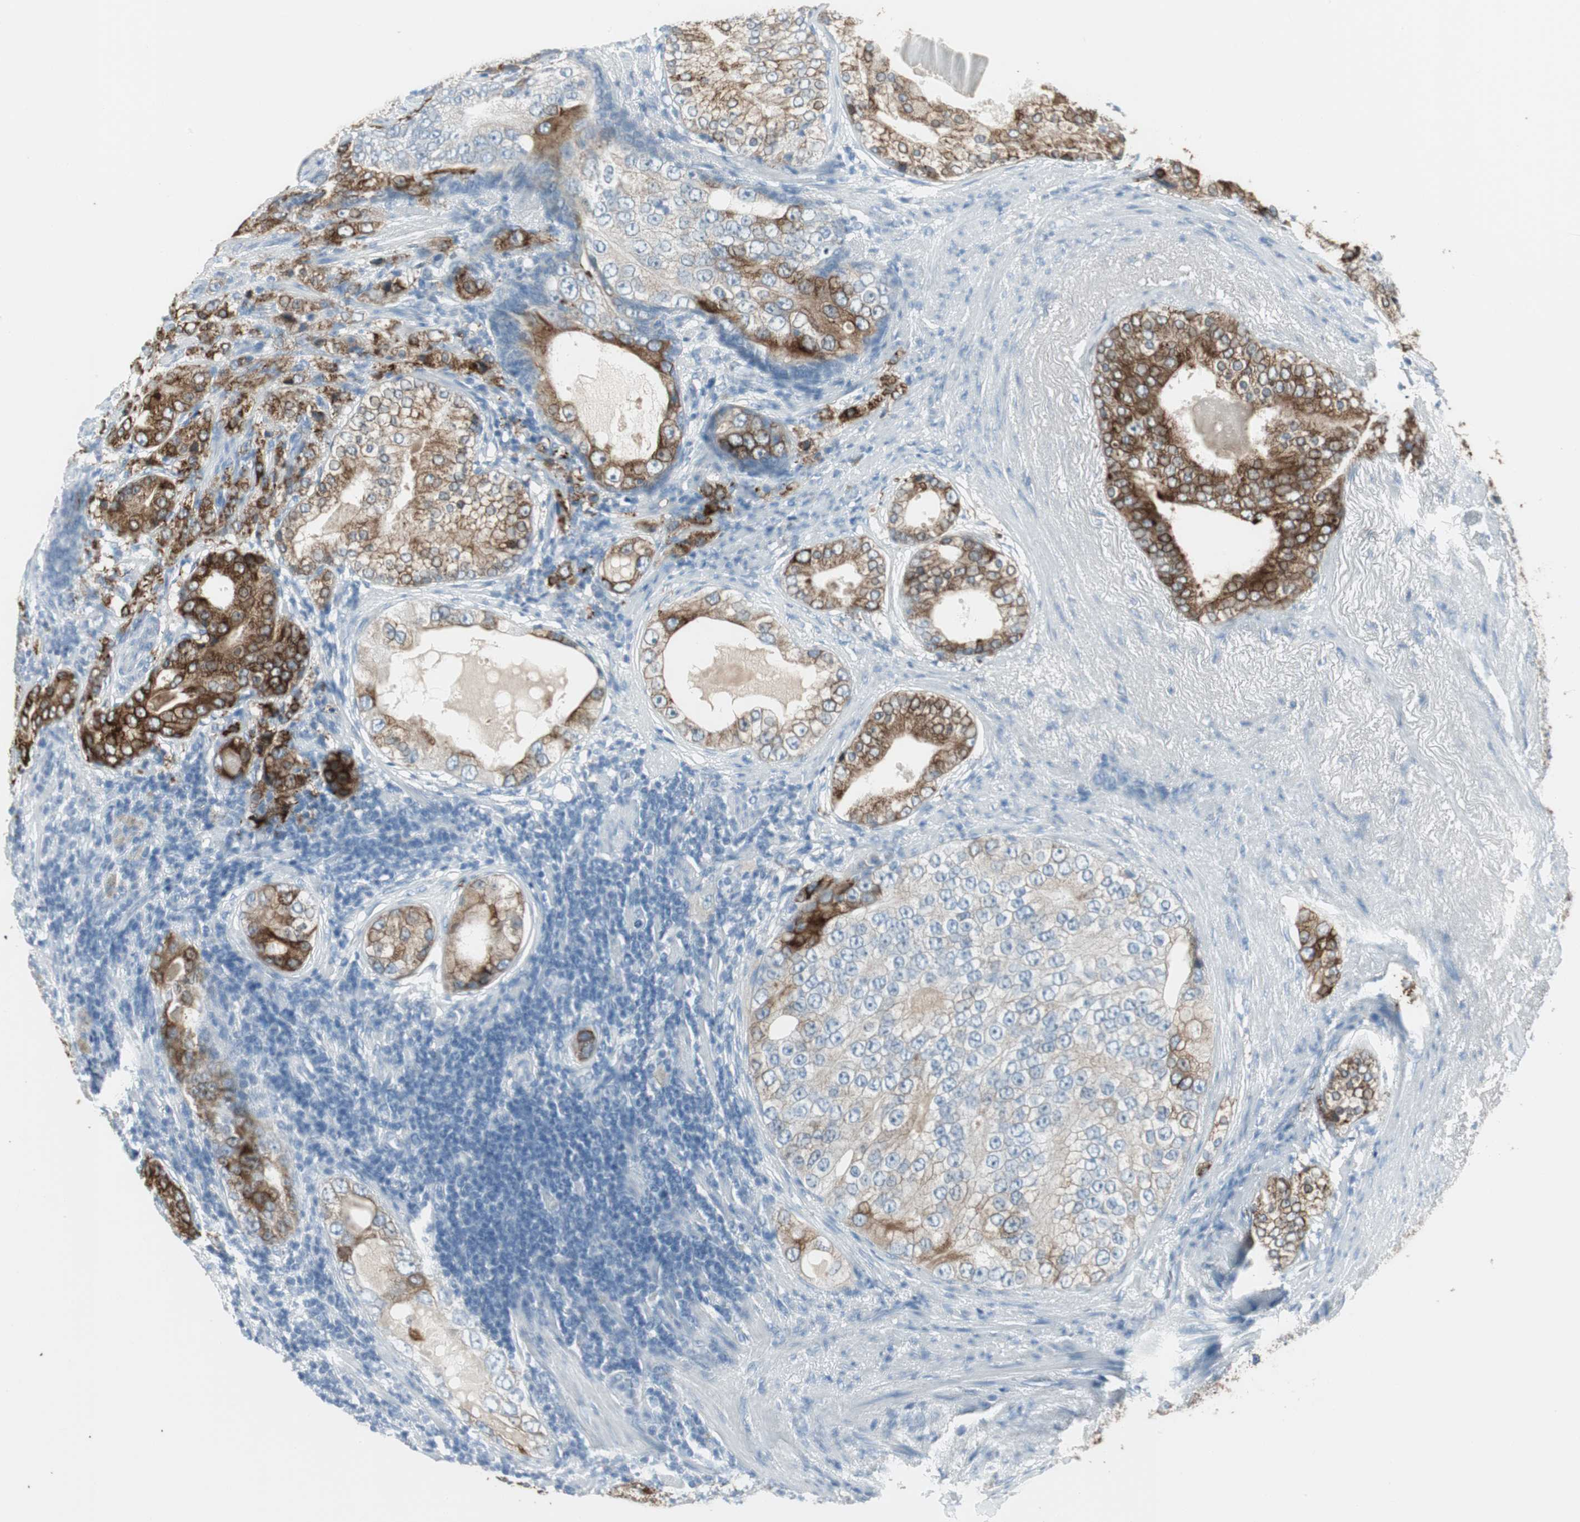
{"staining": {"intensity": "strong", "quantity": ">75%", "location": "cytoplasmic/membranous"}, "tissue": "prostate cancer", "cell_type": "Tumor cells", "image_type": "cancer", "snomed": [{"axis": "morphology", "description": "Adenocarcinoma, High grade"}, {"axis": "topography", "description": "Prostate"}], "caption": "DAB (3,3'-diaminobenzidine) immunohistochemical staining of human prostate cancer shows strong cytoplasmic/membranous protein positivity in approximately >75% of tumor cells. Immunohistochemistry stains the protein in brown and the nuclei are stained blue.", "gene": "AGR2", "patient": {"sex": "male", "age": 66}}